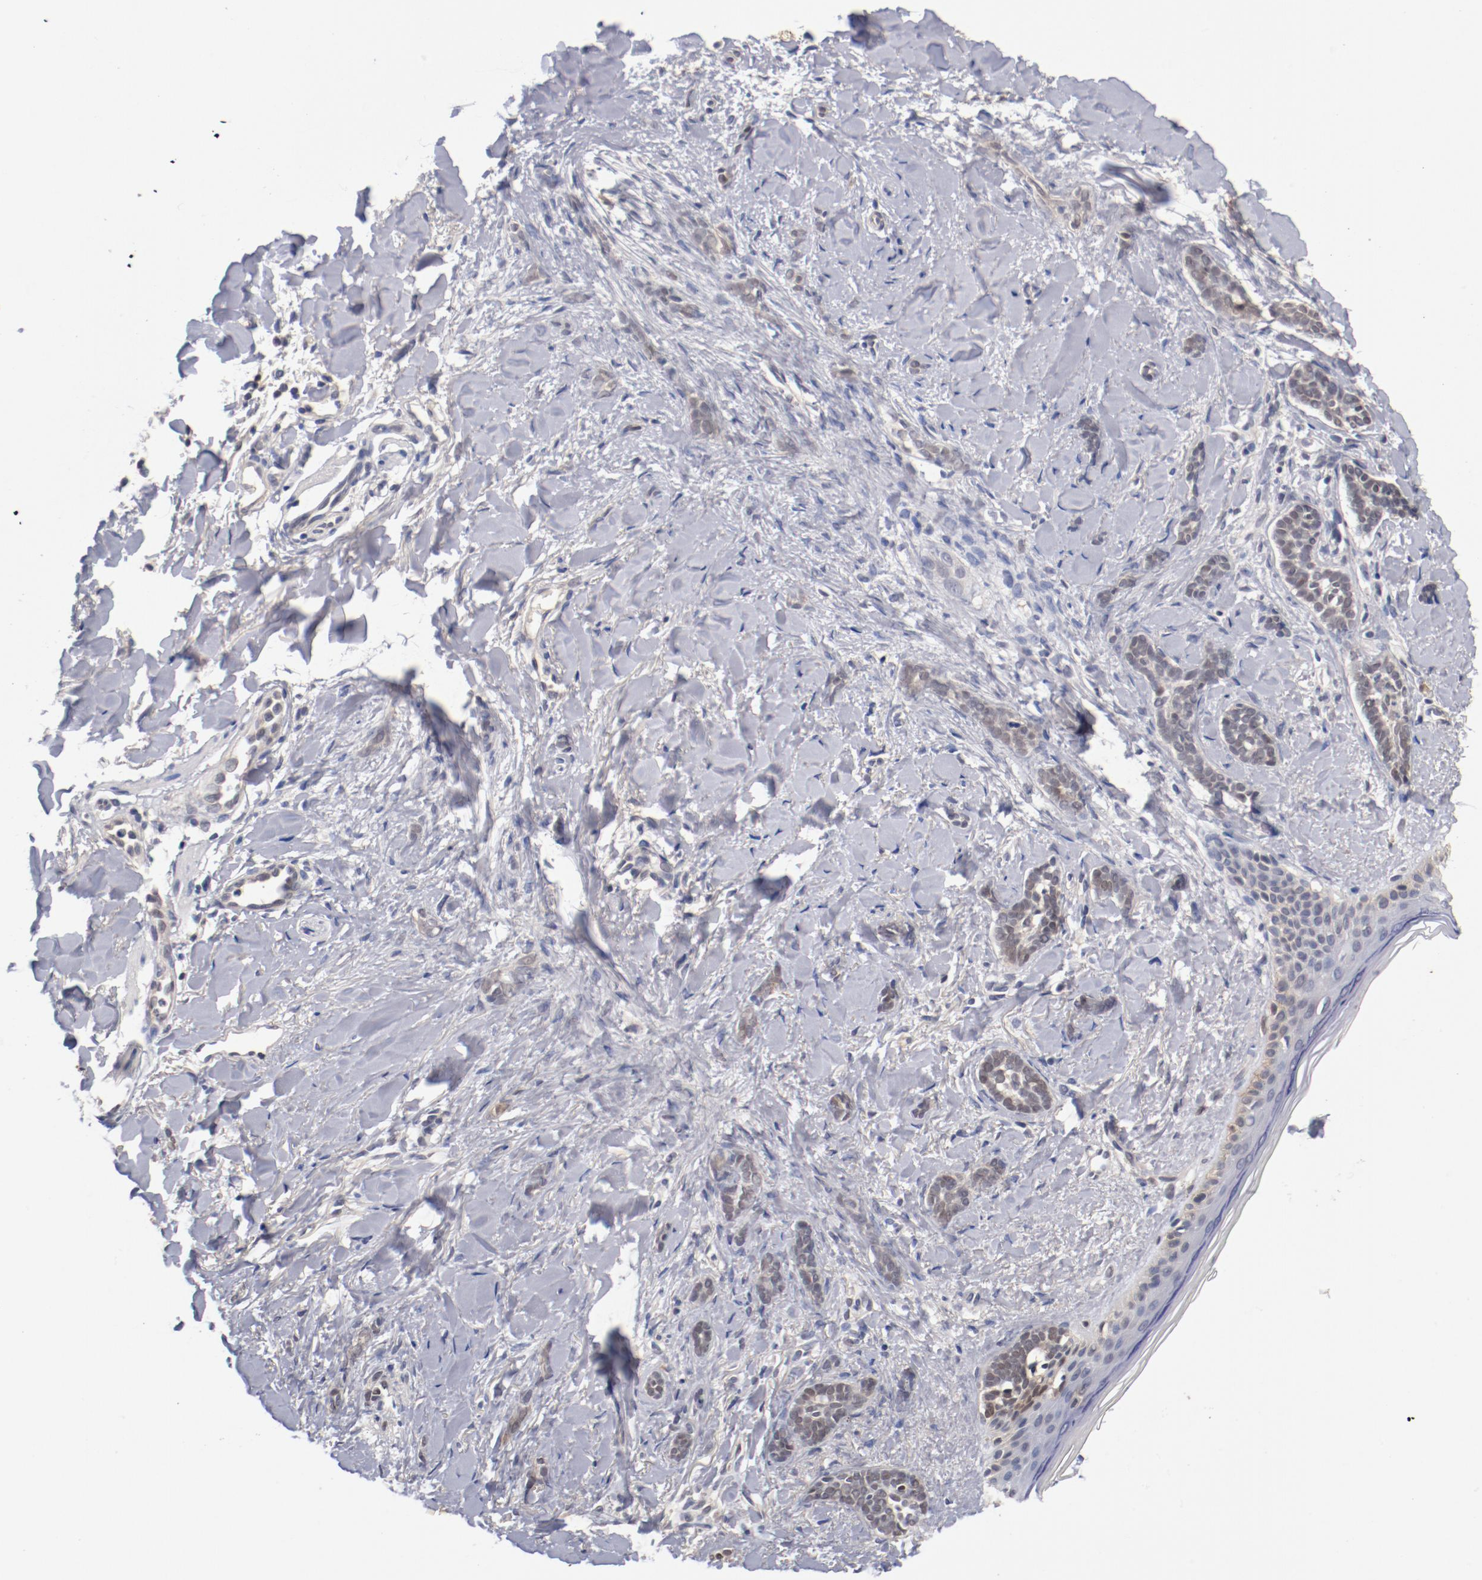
{"staining": {"intensity": "weak", "quantity": ">75%", "location": "cytoplasmic/membranous"}, "tissue": "skin cancer", "cell_type": "Tumor cells", "image_type": "cancer", "snomed": [{"axis": "morphology", "description": "Basal cell carcinoma"}, {"axis": "topography", "description": "Skin"}], "caption": "Human skin cancer stained with a protein marker exhibits weak staining in tumor cells.", "gene": "MIF", "patient": {"sex": "female", "age": 37}}